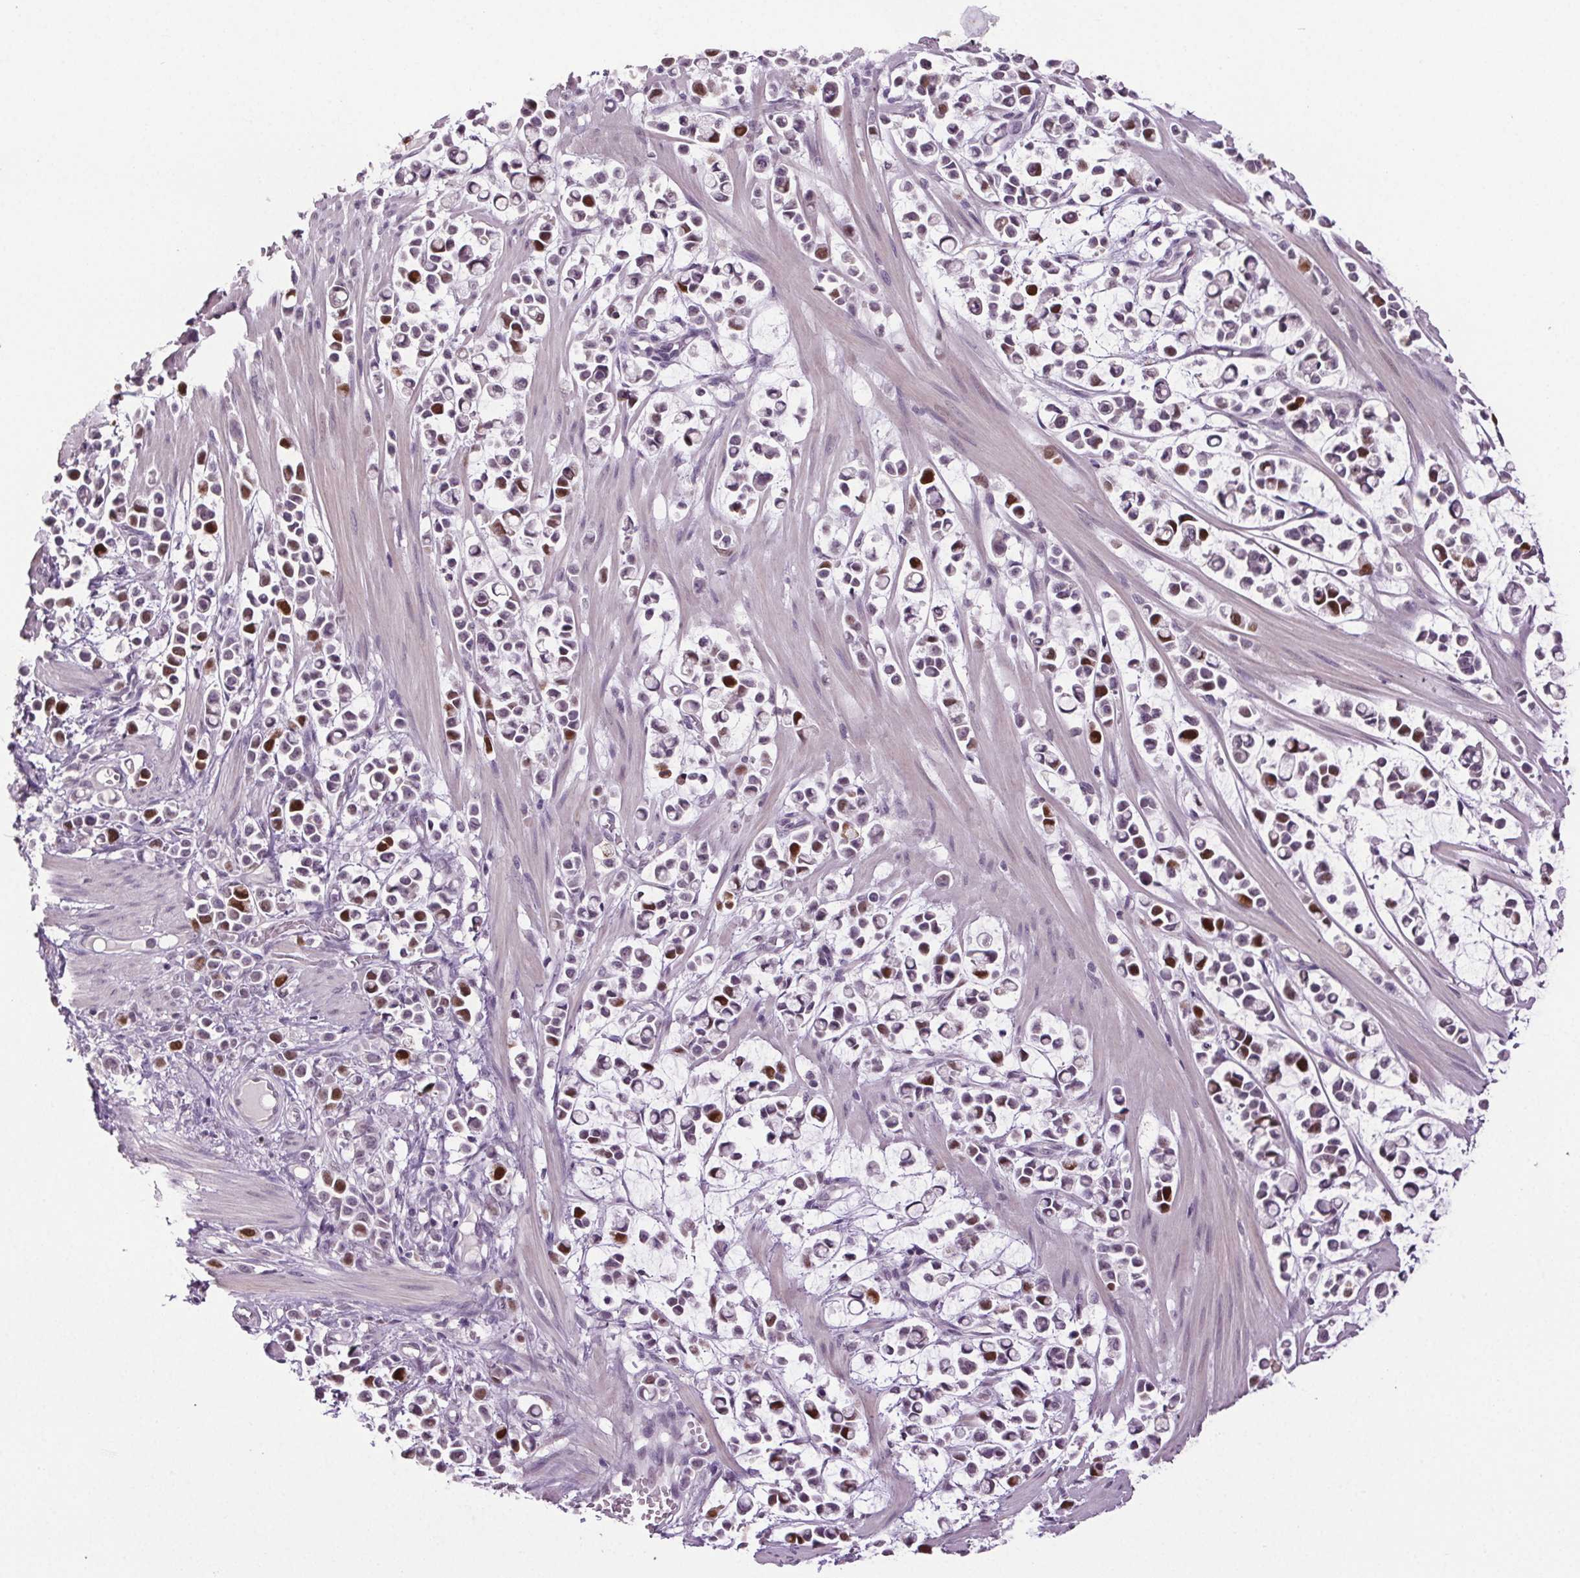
{"staining": {"intensity": "moderate", "quantity": "25%-75%", "location": "nuclear"}, "tissue": "stomach cancer", "cell_type": "Tumor cells", "image_type": "cancer", "snomed": [{"axis": "morphology", "description": "Adenocarcinoma, NOS"}, {"axis": "topography", "description": "Stomach"}], "caption": "The histopathology image shows a brown stain indicating the presence of a protein in the nuclear of tumor cells in stomach cancer (adenocarcinoma). (Brightfield microscopy of DAB IHC at high magnification).", "gene": "CENPF", "patient": {"sex": "male", "age": 82}}